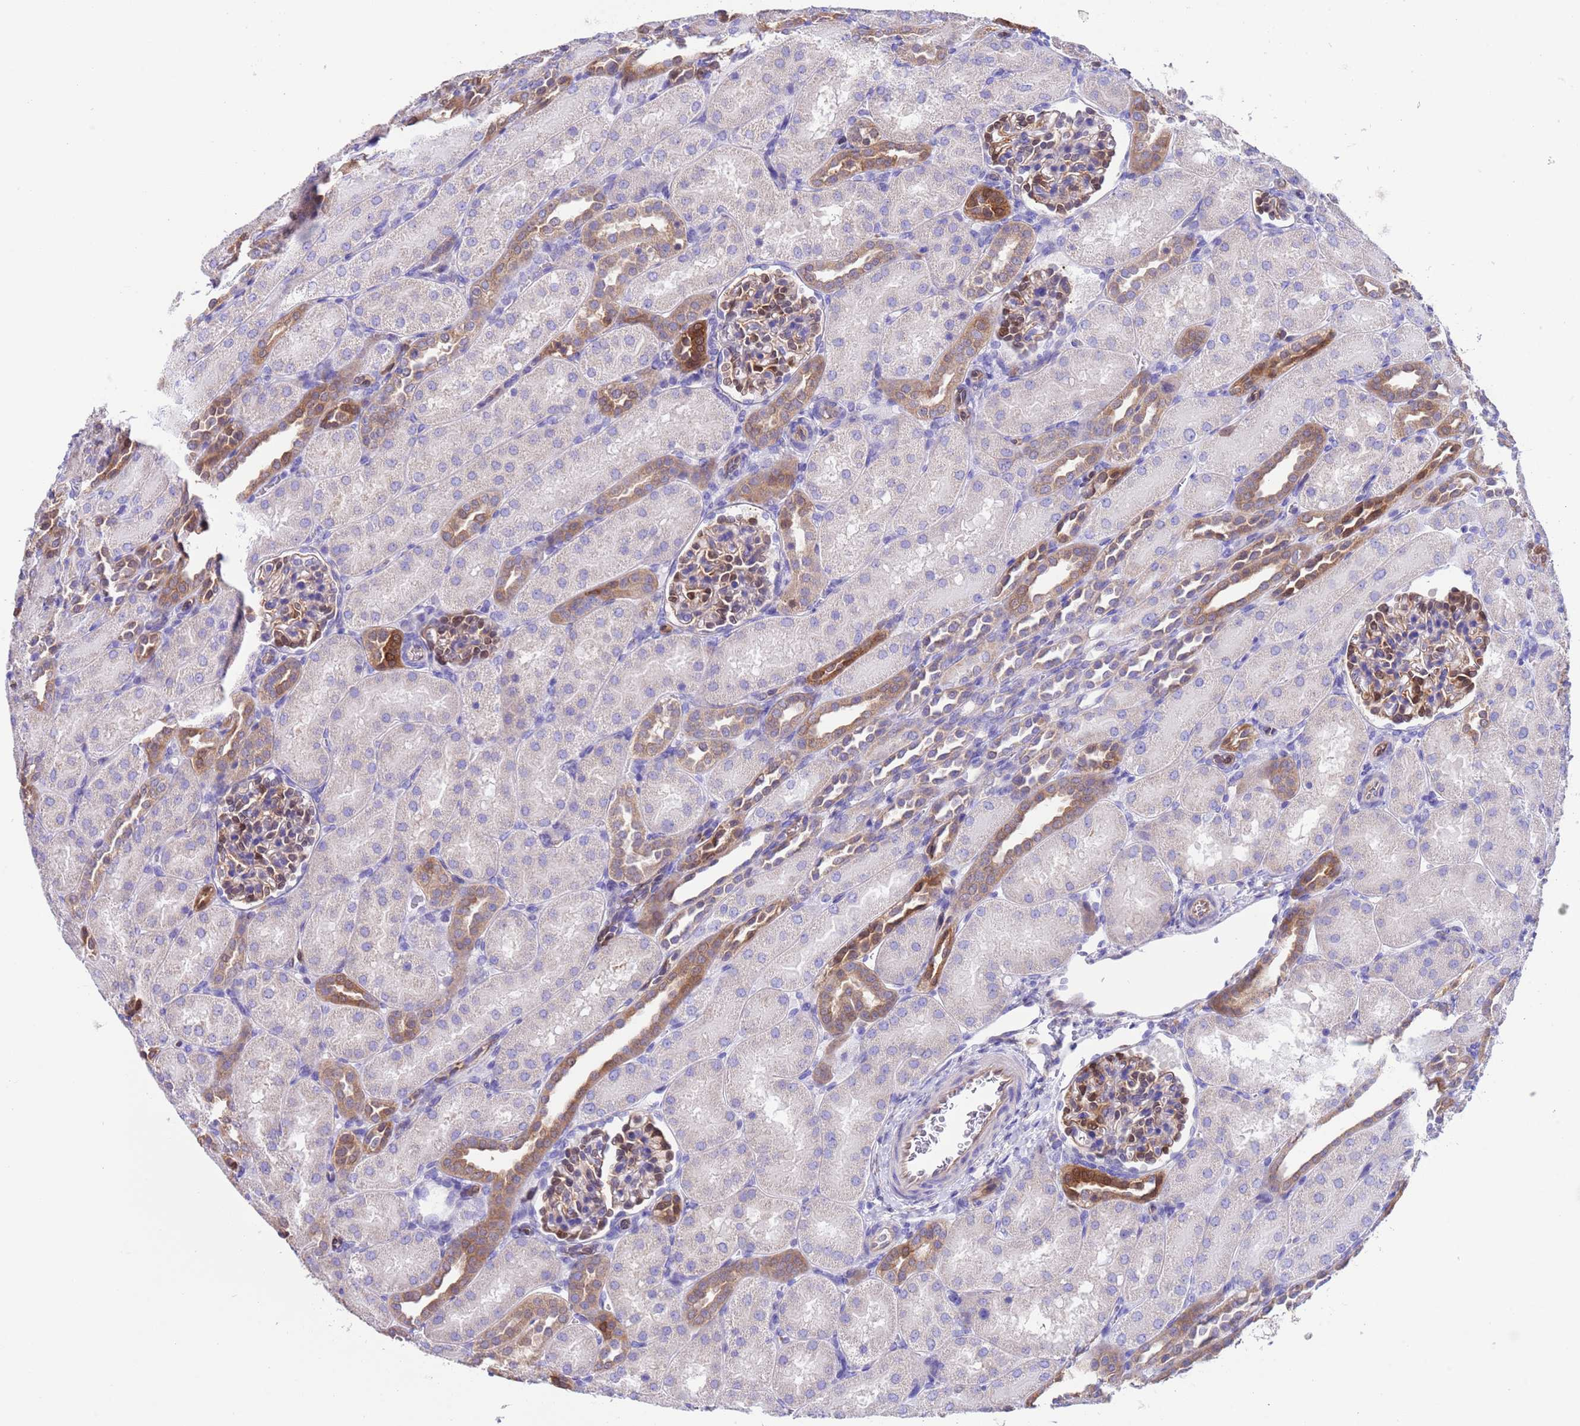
{"staining": {"intensity": "moderate", "quantity": "<25%", "location": "cytoplasmic/membranous,nuclear"}, "tissue": "kidney", "cell_type": "Cells in glomeruli", "image_type": "normal", "snomed": [{"axis": "morphology", "description": "Normal tissue, NOS"}, {"axis": "topography", "description": "Kidney"}], "caption": "DAB (3,3'-diaminobenzidine) immunohistochemical staining of unremarkable human kidney displays moderate cytoplasmic/membranous,nuclear protein positivity in approximately <25% of cells in glomeruli.", "gene": "C6orf47", "patient": {"sex": "male", "age": 1}}